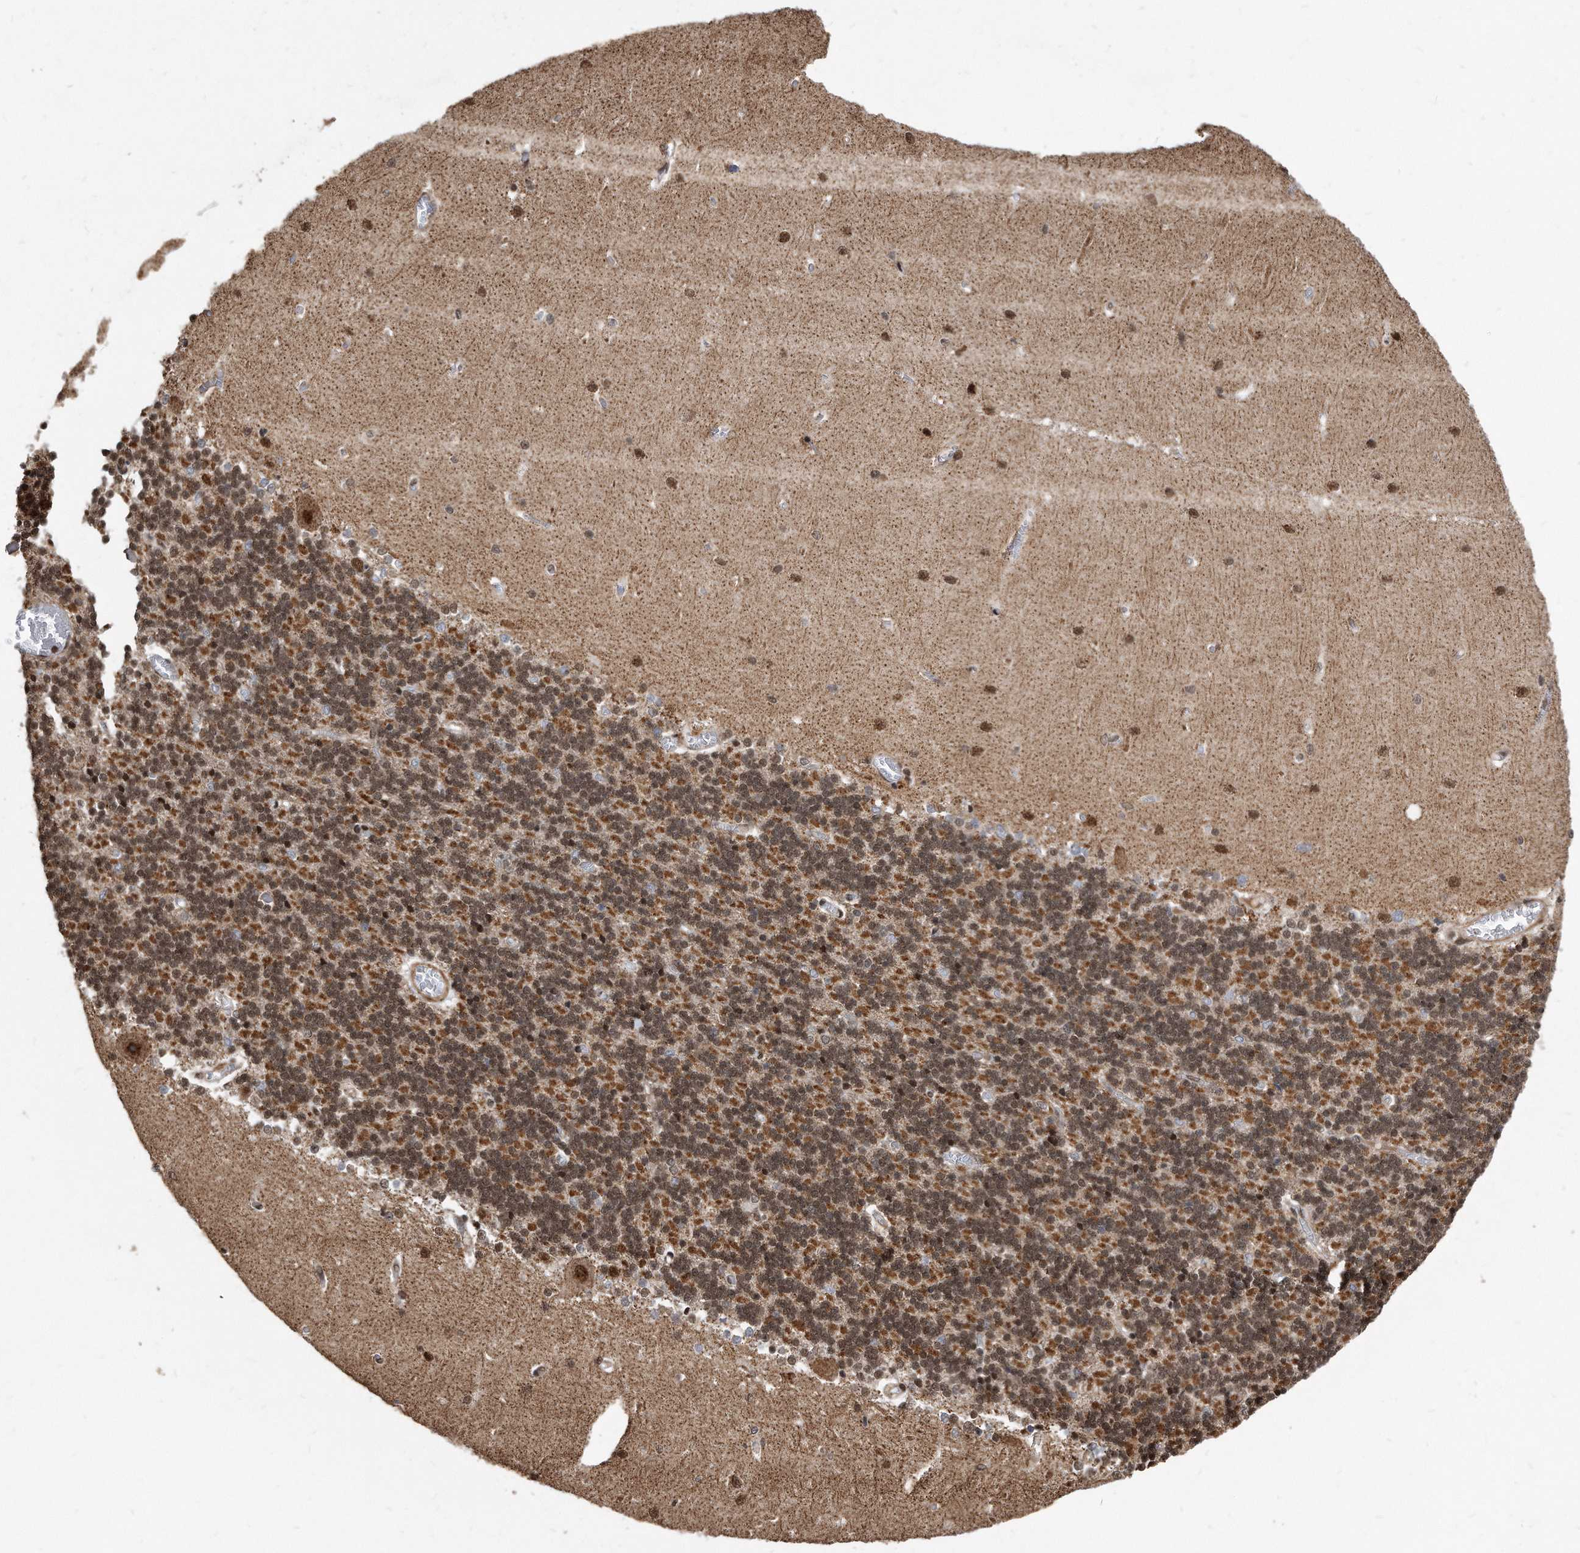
{"staining": {"intensity": "weak", "quantity": "25%-75%", "location": "cytoplasmic/membranous,nuclear"}, "tissue": "cerebellum", "cell_type": "Cells in granular layer", "image_type": "normal", "snomed": [{"axis": "morphology", "description": "Normal tissue, NOS"}, {"axis": "topography", "description": "Cerebellum"}], "caption": "Immunohistochemical staining of unremarkable cerebellum reveals low levels of weak cytoplasmic/membranous,nuclear staining in about 25%-75% of cells in granular layer.", "gene": "DUSP22", "patient": {"sex": "male", "age": 37}}